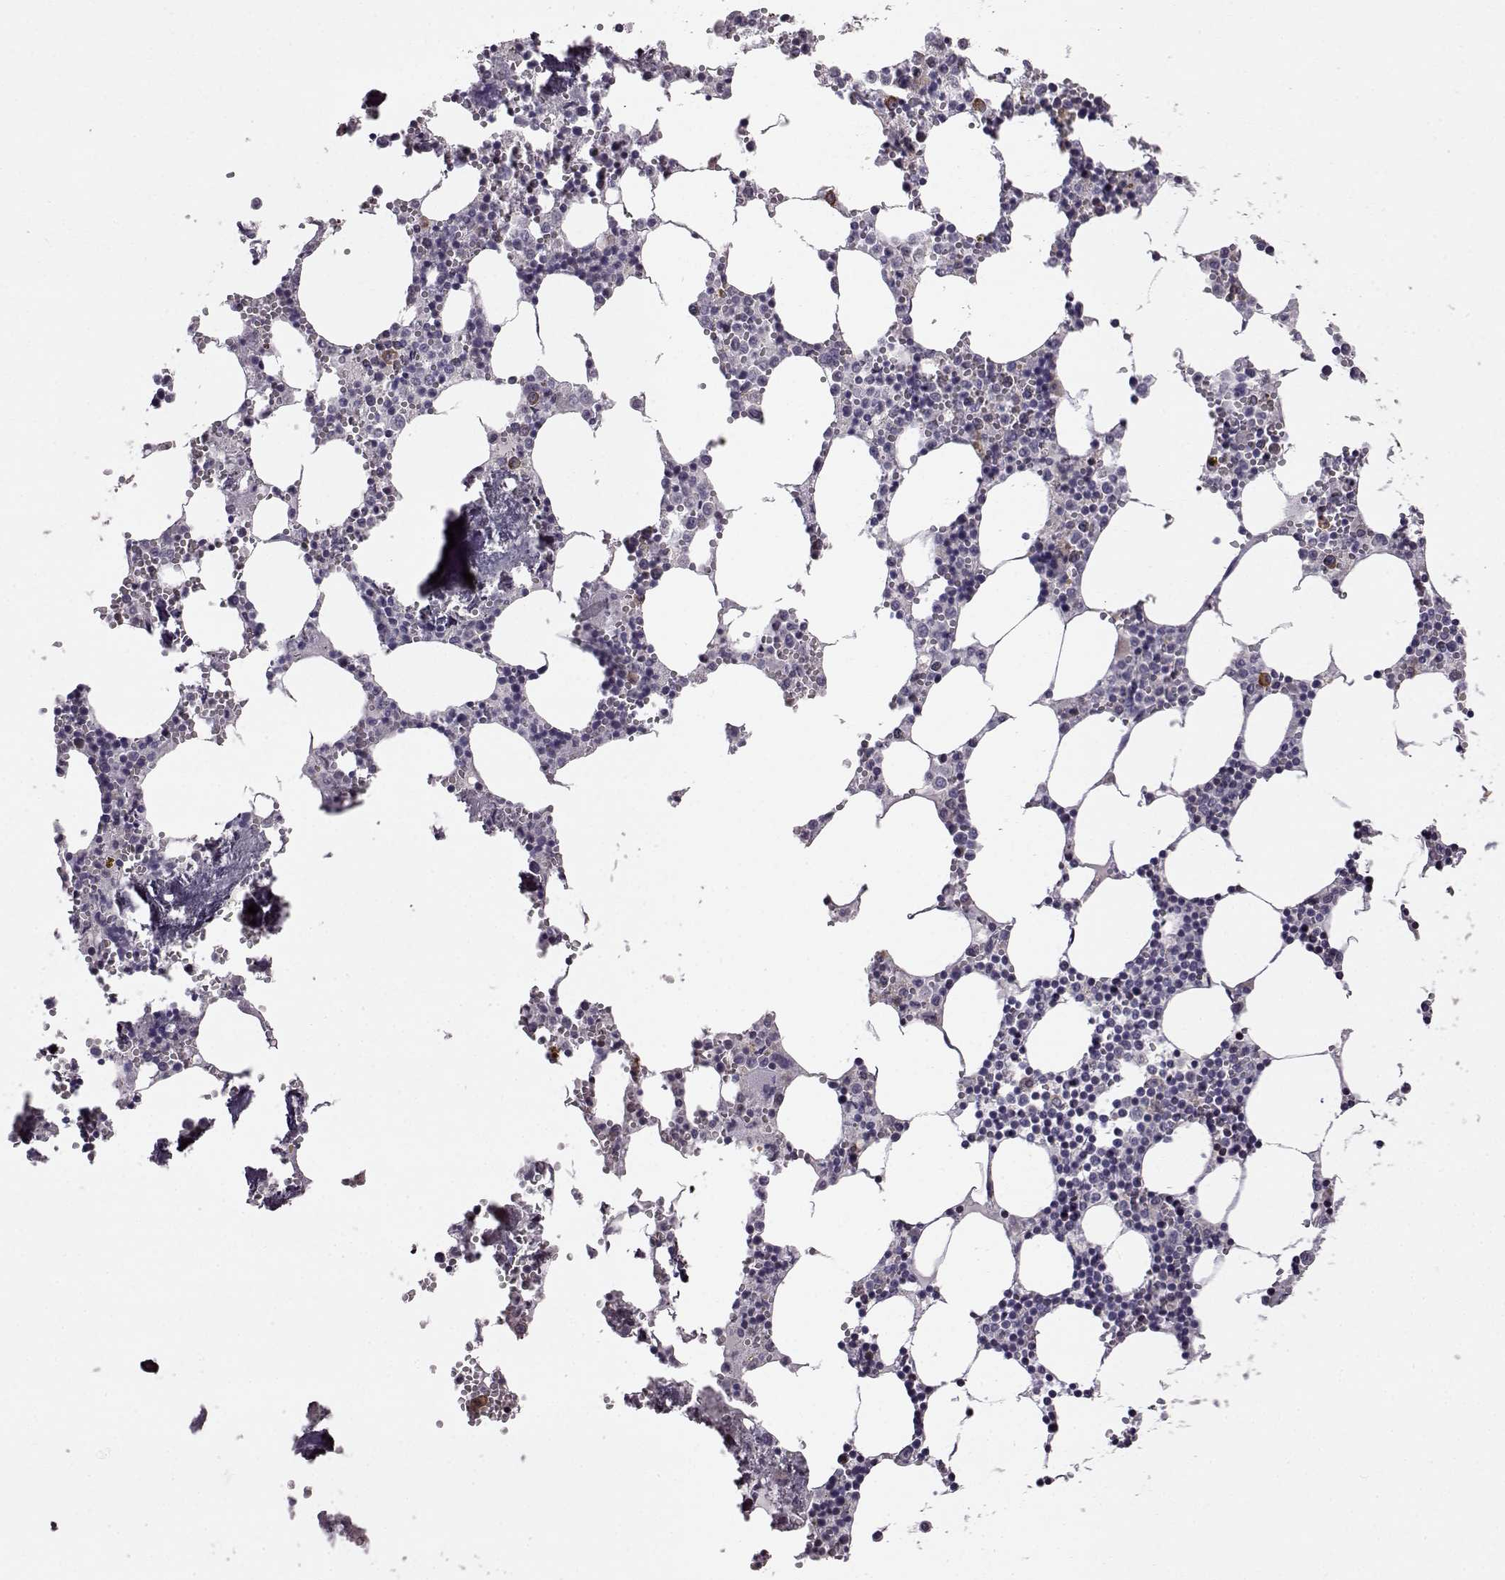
{"staining": {"intensity": "strong", "quantity": "<25%", "location": "cytoplasmic/membranous"}, "tissue": "bone marrow", "cell_type": "Hematopoietic cells", "image_type": "normal", "snomed": [{"axis": "morphology", "description": "Normal tissue, NOS"}, {"axis": "topography", "description": "Bone marrow"}], "caption": "Human bone marrow stained with a brown dye exhibits strong cytoplasmic/membranous positive positivity in about <25% of hematopoietic cells.", "gene": "ADGRG2", "patient": {"sex": "male", "age": 54}}